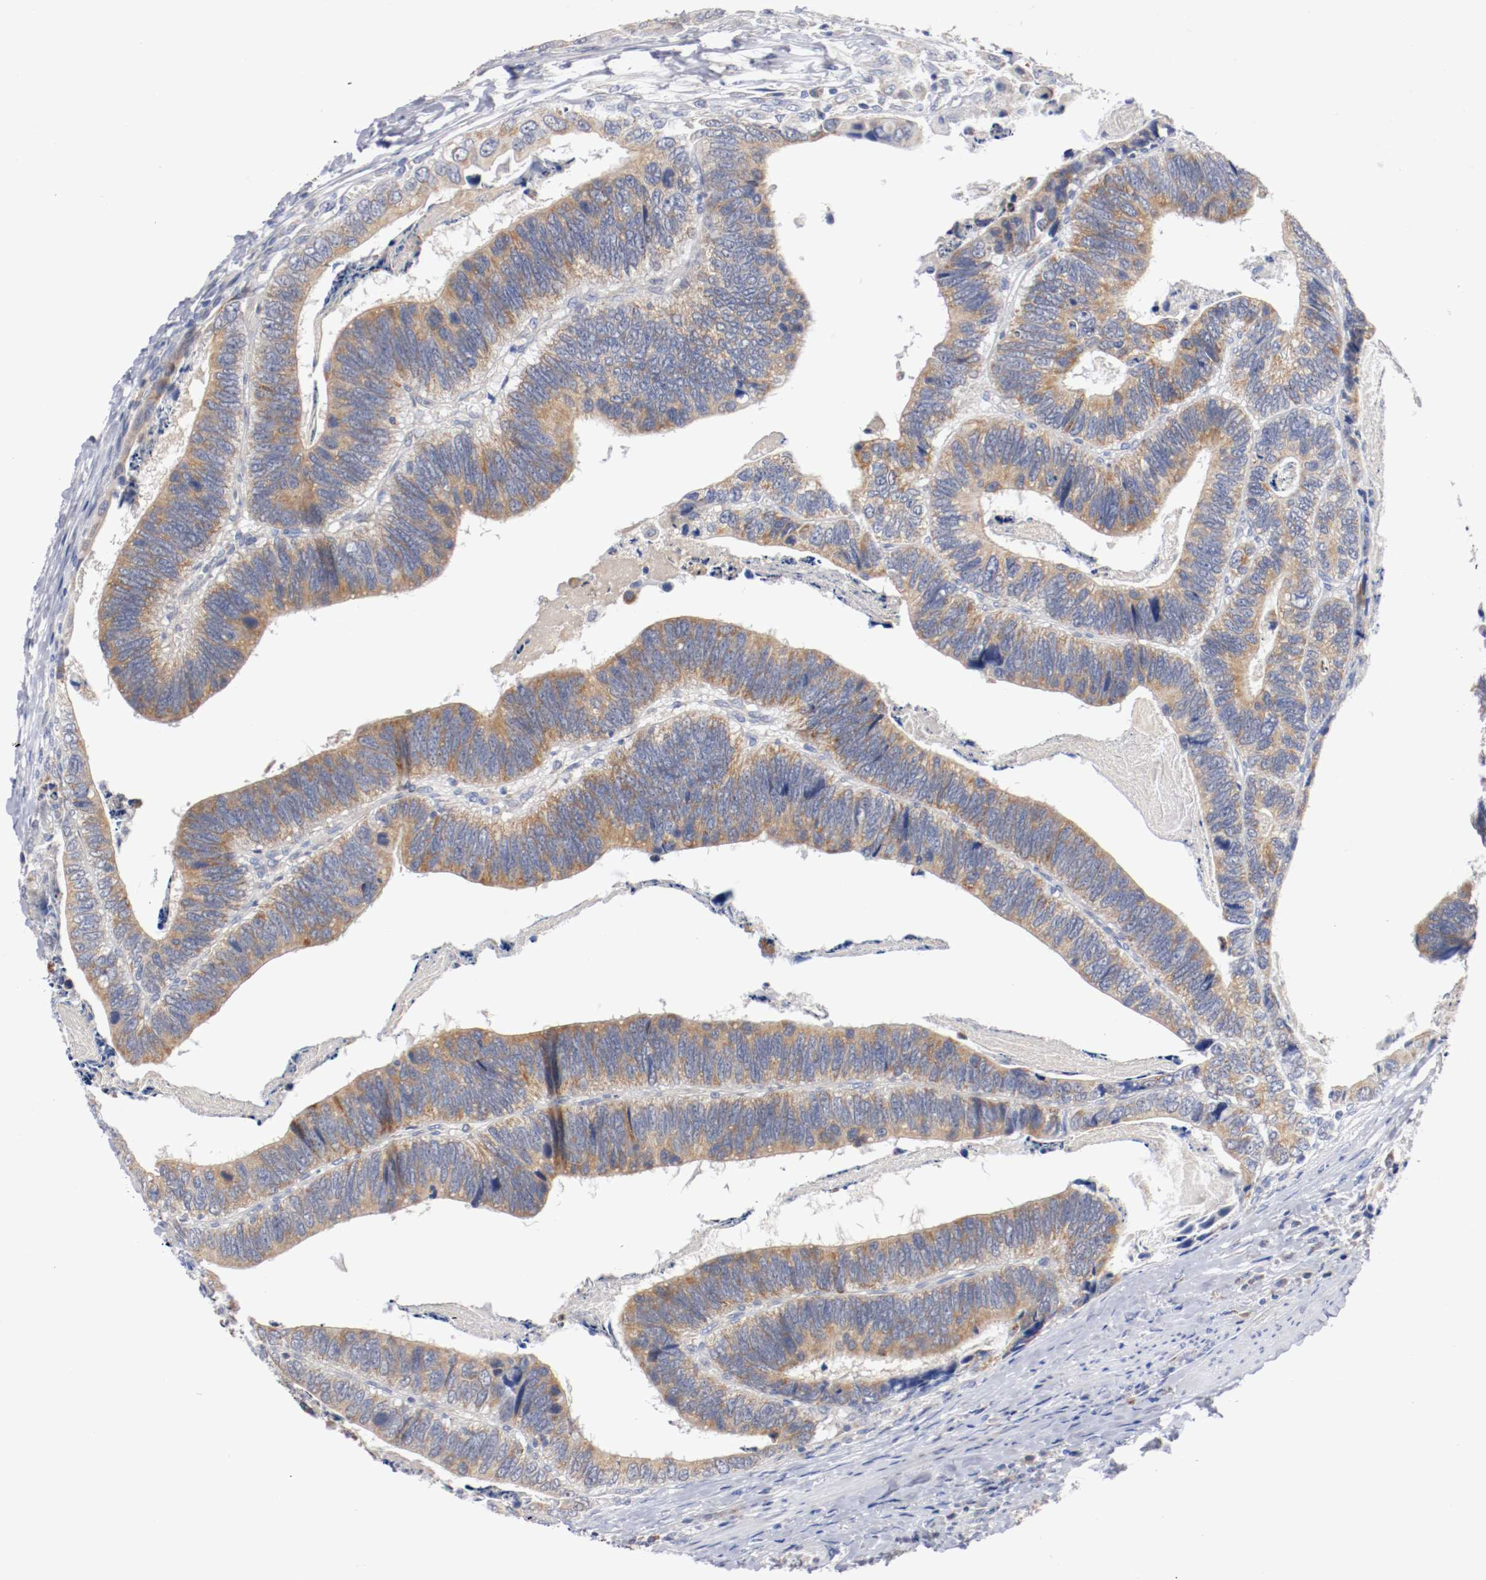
{"staining": {"intensity": "strong", "quantity": ">75%", "location": "cytoplasmic/membranous"}, "tissue": "colorectal cancer", "cell_type": "Tumor cells", "image_type": "cancer", "snomed": [{"axis": "morphology", "description": "Adenocarcinoma, NOS"}, {"axis": "topography", "description": "Colon"}], "caption": "Human adenocarcinoma (colorectal) stained with a brown dye displays strong cytoplasmic/membranous positive positivity in approximately >75% of tumor cells.", "gene": "PCSK6", "patient": {"sex": "male", "age": 72}}